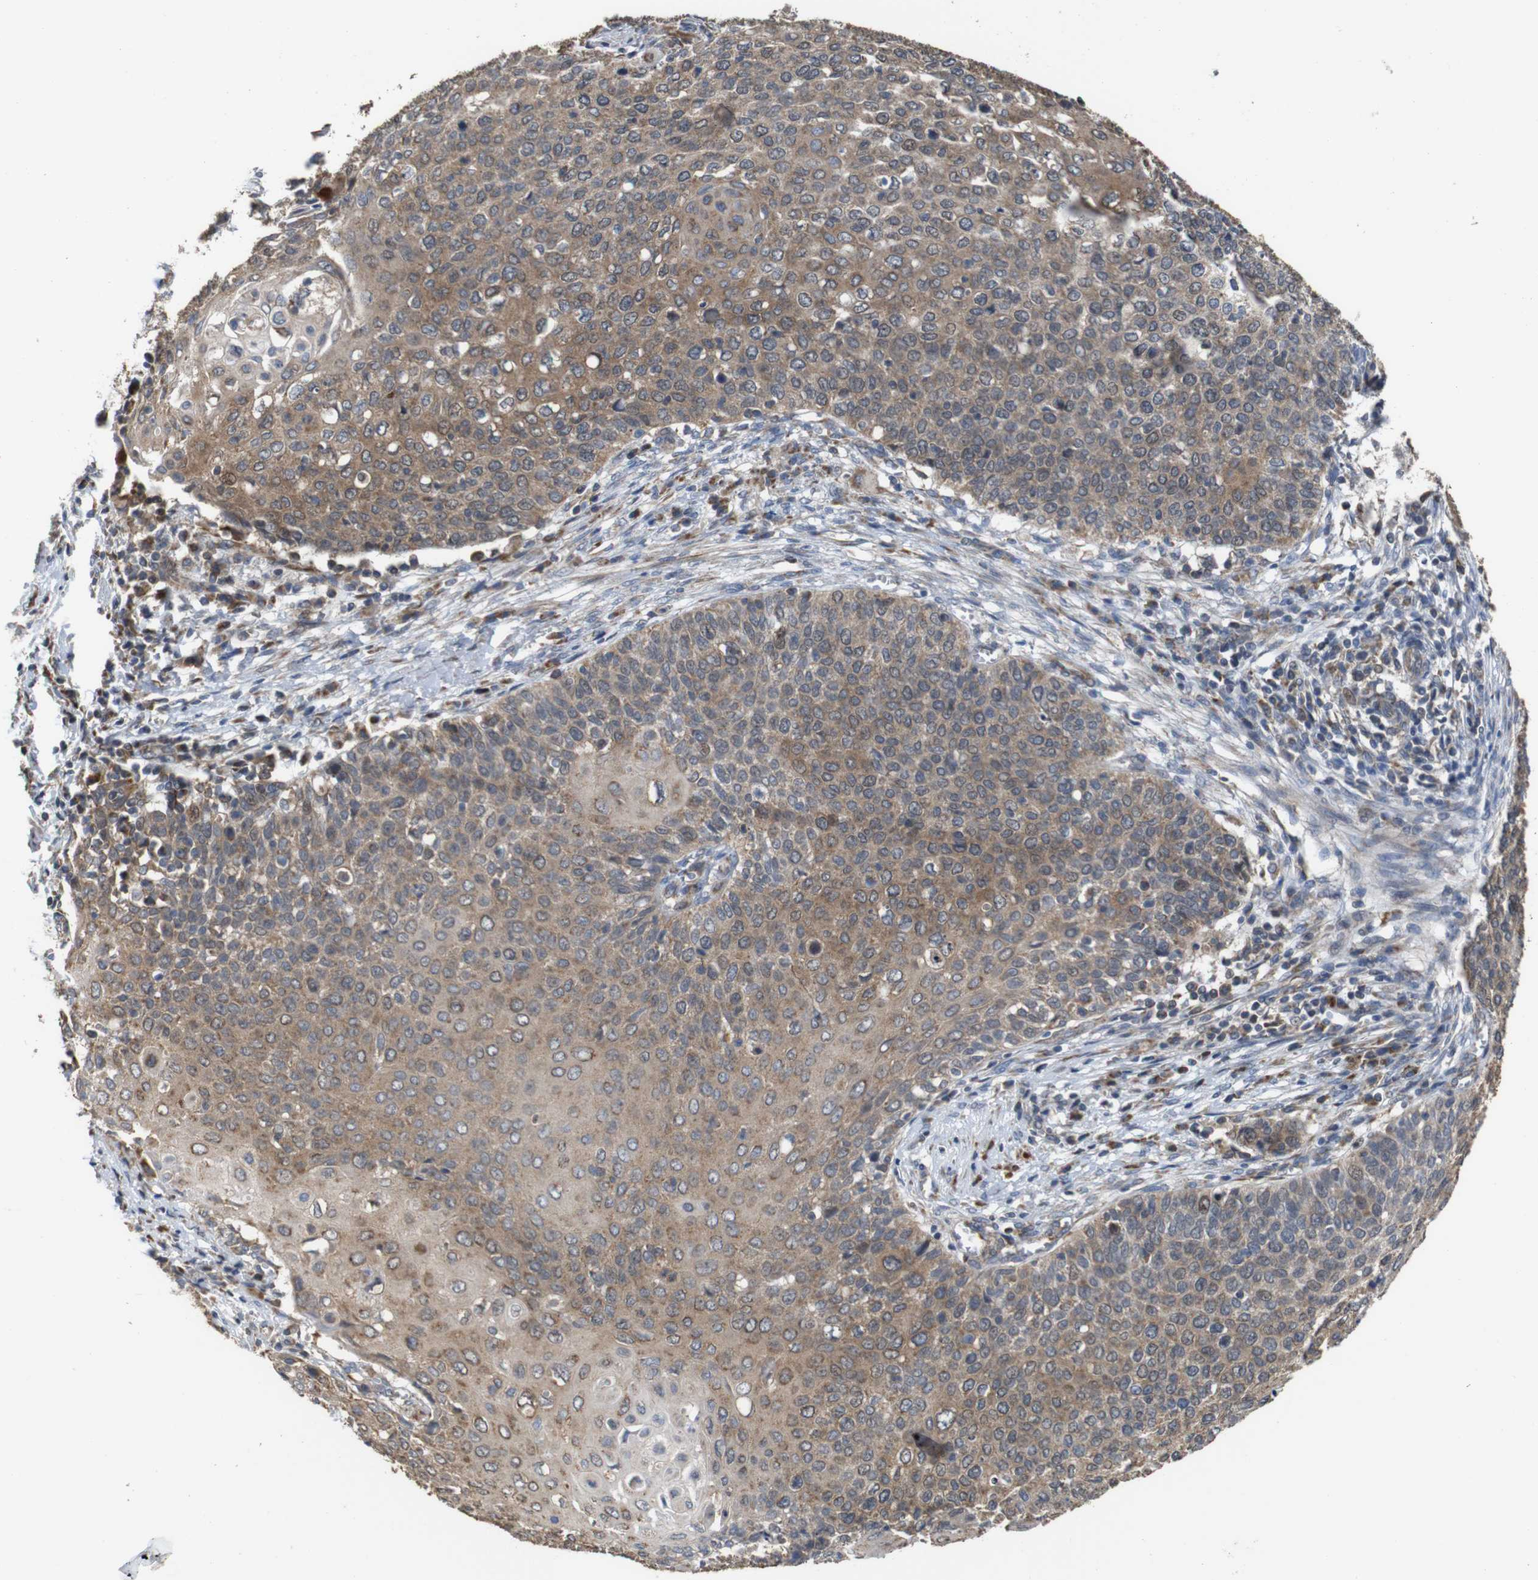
{"staining": {"intensity": "weak", "quantity": ">75%", "location": "cytoplasmic/membranous"}, "tissue": "cervical cancer", "cell_type": "Tumor cells", "image_type": "cancer", "snomed": [{"axis": "morphology", "description": "Squamous cell carcinoma, NOS"}, {"axis": "topography", "description": "Cervix"}], "caption": "Immunohistochemical staining of cervical squamous cell carcinoma demonstrates low levels of weak cytoplasmic/membranous staining in about >75% of tumor cells.", "gene": "SNN", "patient": {"sex": "female", "age": 39}}